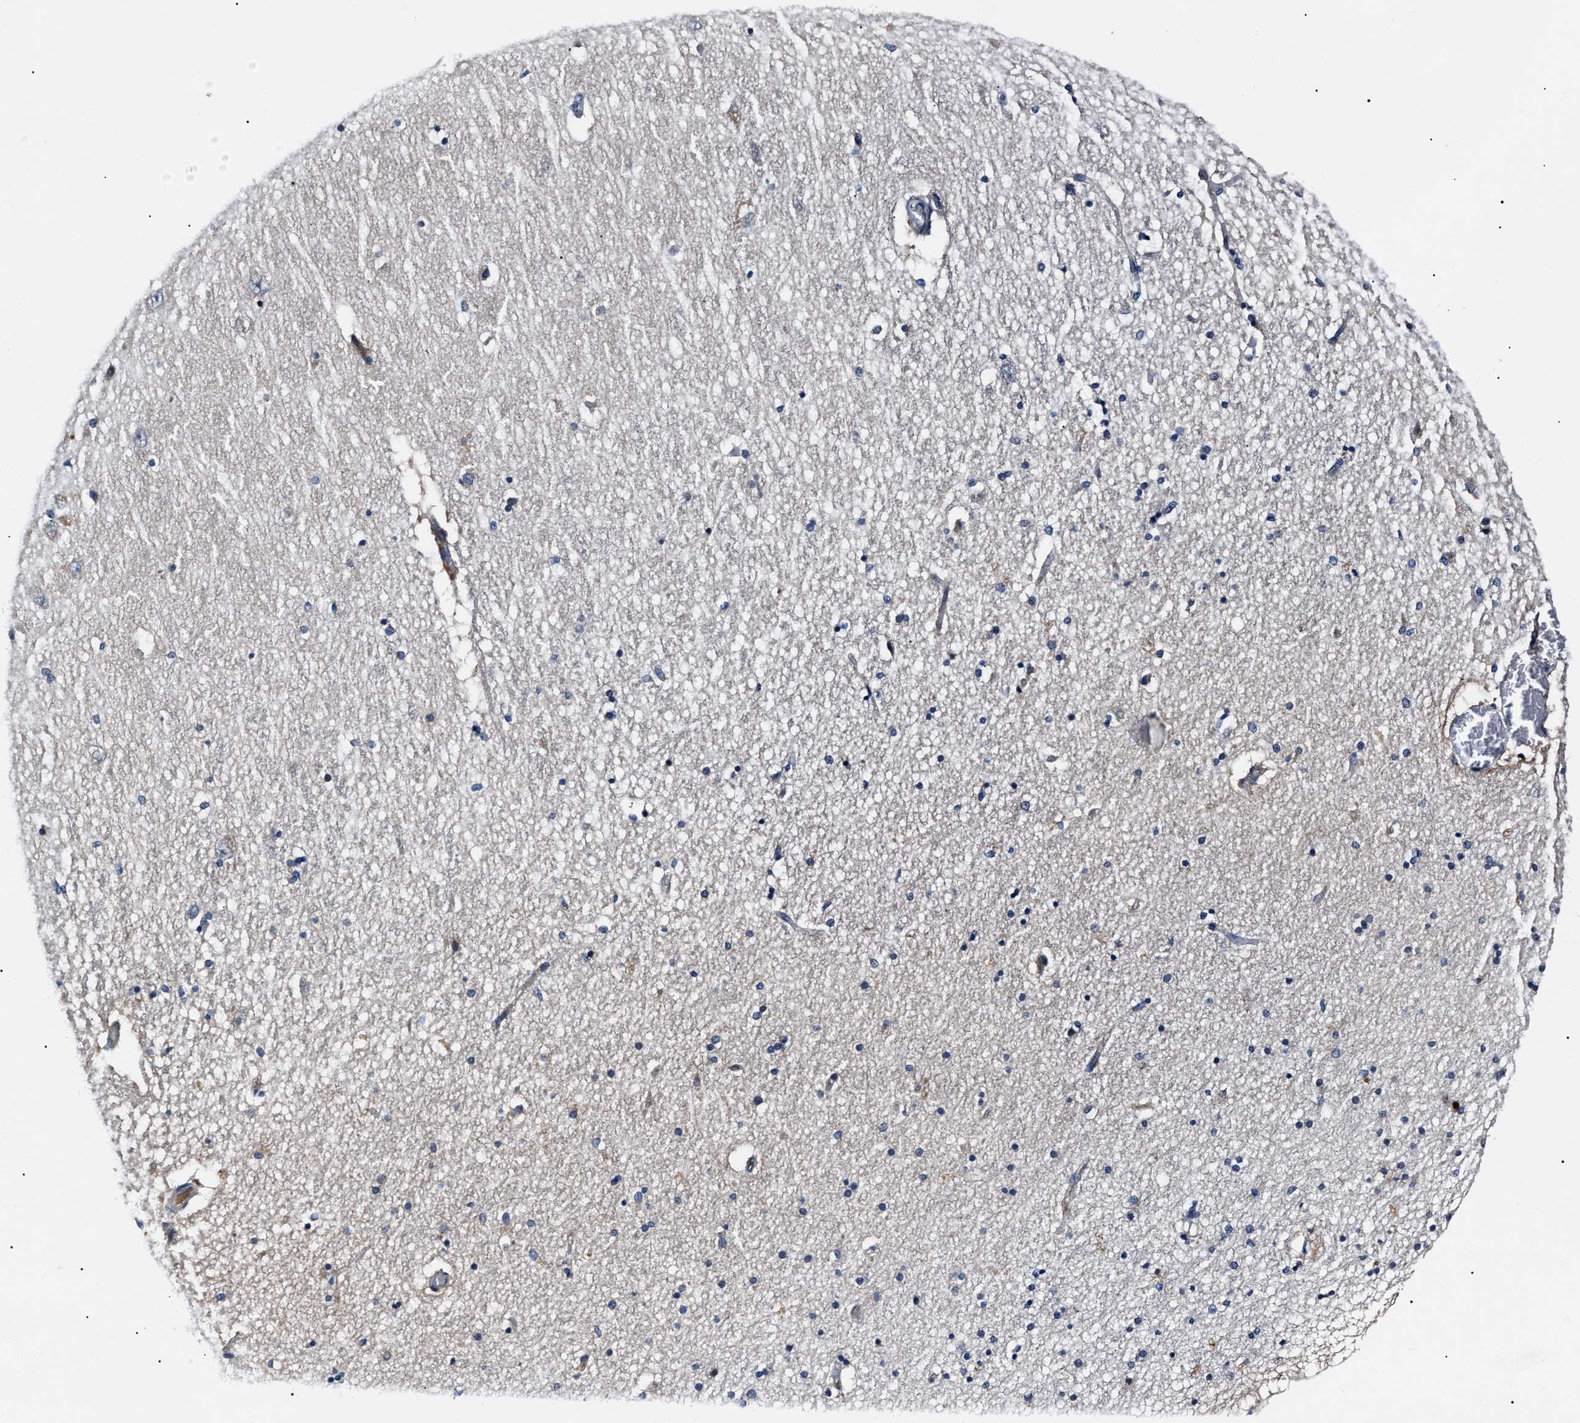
{"staining": {"intensity": "negative", "quantity": "none", "location": "none"}, "tissue": "hippocampus", "cell_type": "Glial cells", "image_type": "normal", "snomed": [{"axis": "morphology", "description": "Normal tissue, NOS"}, {"axis": "topography", "description": "Hippocampus"}], "caption": "This is a micrograph of immunohistochemistry staining of normal hippocampus, which shows no staining in glial cells. (IHC, brightfield microscopy, high magnification).", "gene": "IFT81", "patient": {"sex": "female", "age": 54}}